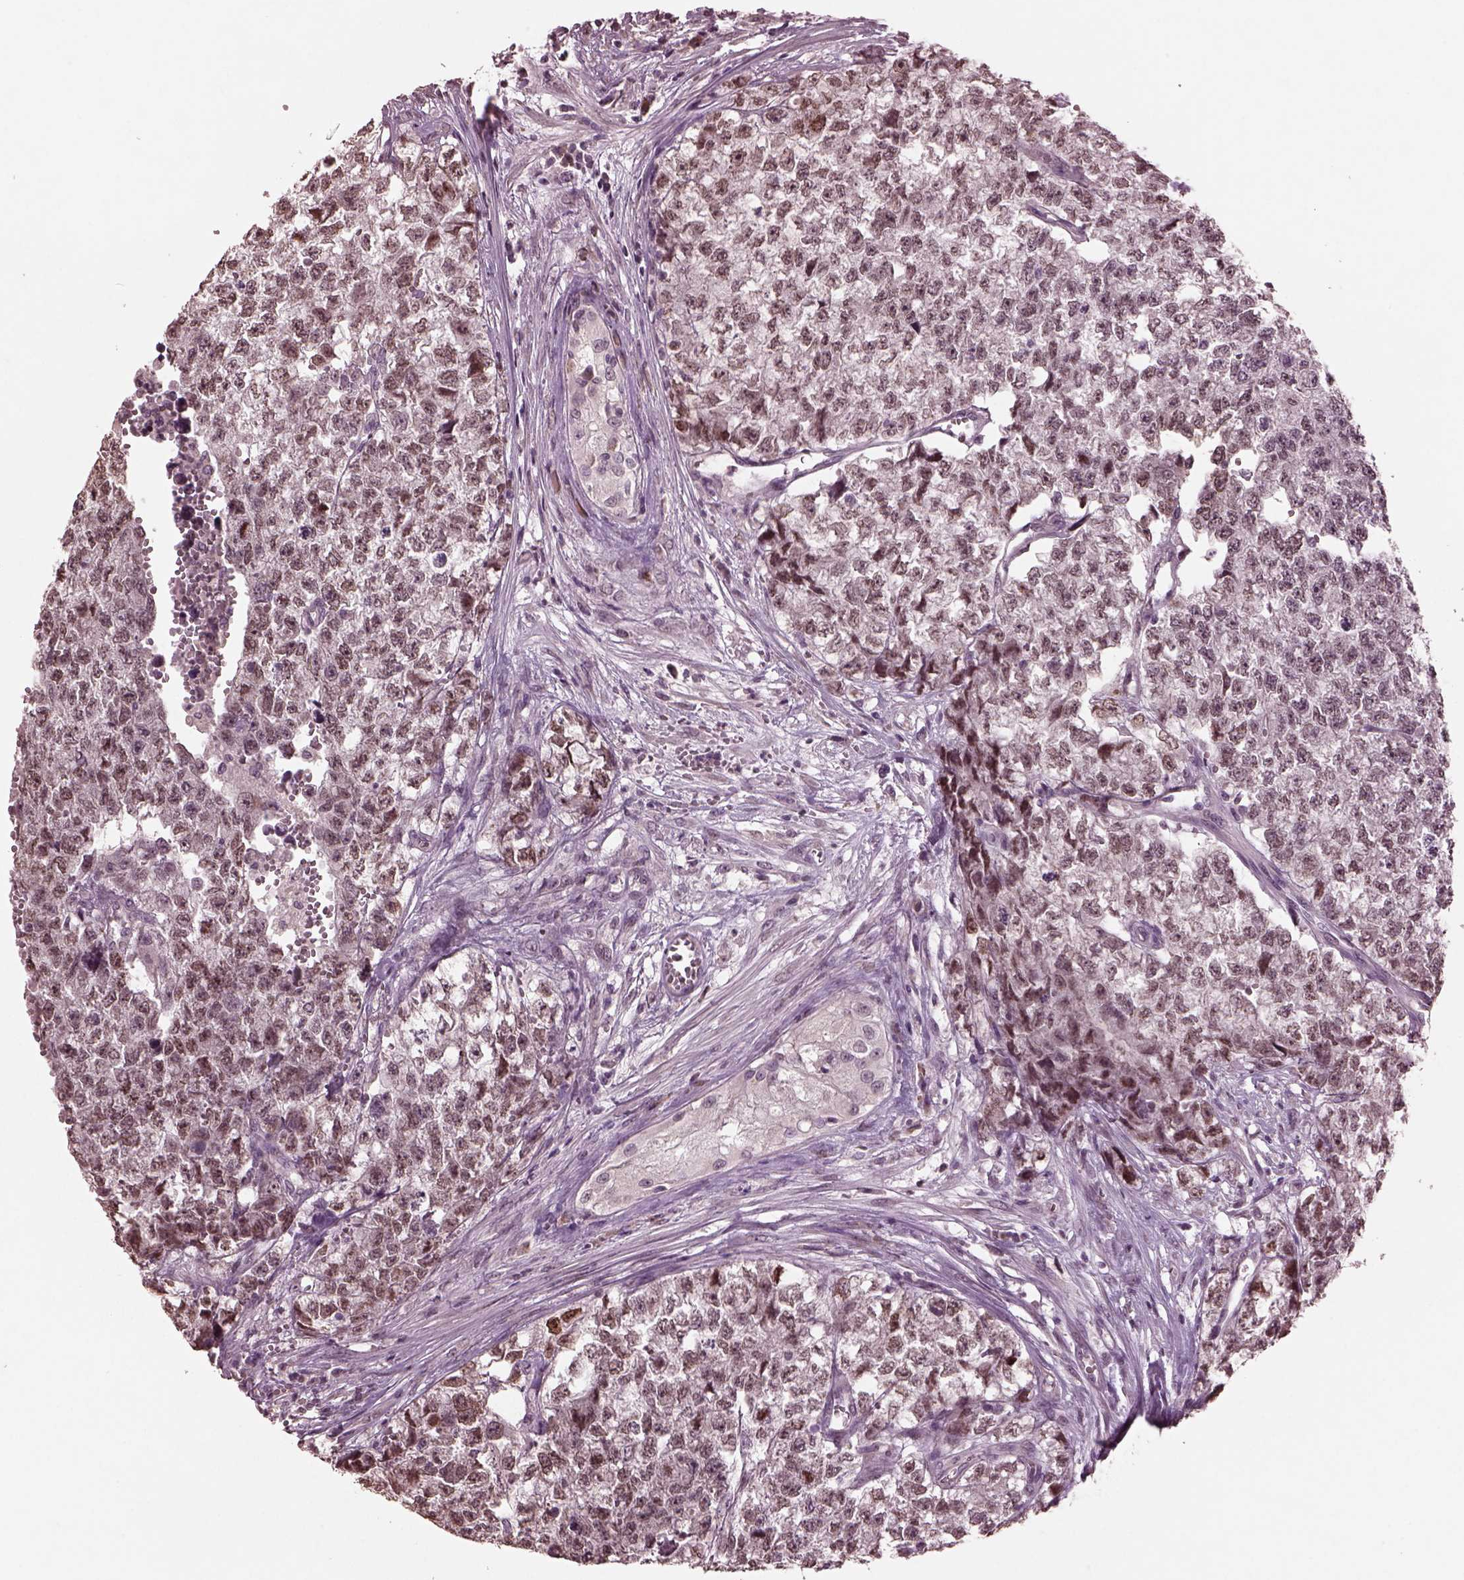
{"staining": {"intensity": "weak", "quantity": ">75%", "location": "nuclear"}, "tissue": "testis cancer", "cell_type": "Tumor cells", "image_type": "cancer", "snomed": [{"axis": "morphology", "description": "Seminoma, NOS"}, {"axis": "morphology", "description": "Carcinoma, Embryonal, NOS"}, {"axis": "topography", "description": "Testis"}], "caption": "Testis seminoma stained with a brown dye exhibits weak nuclear positive positivity in approximately >75% of tumor cells.", "gene": "IL18RAP", "patient": {"sex": "male", "age": 22}}